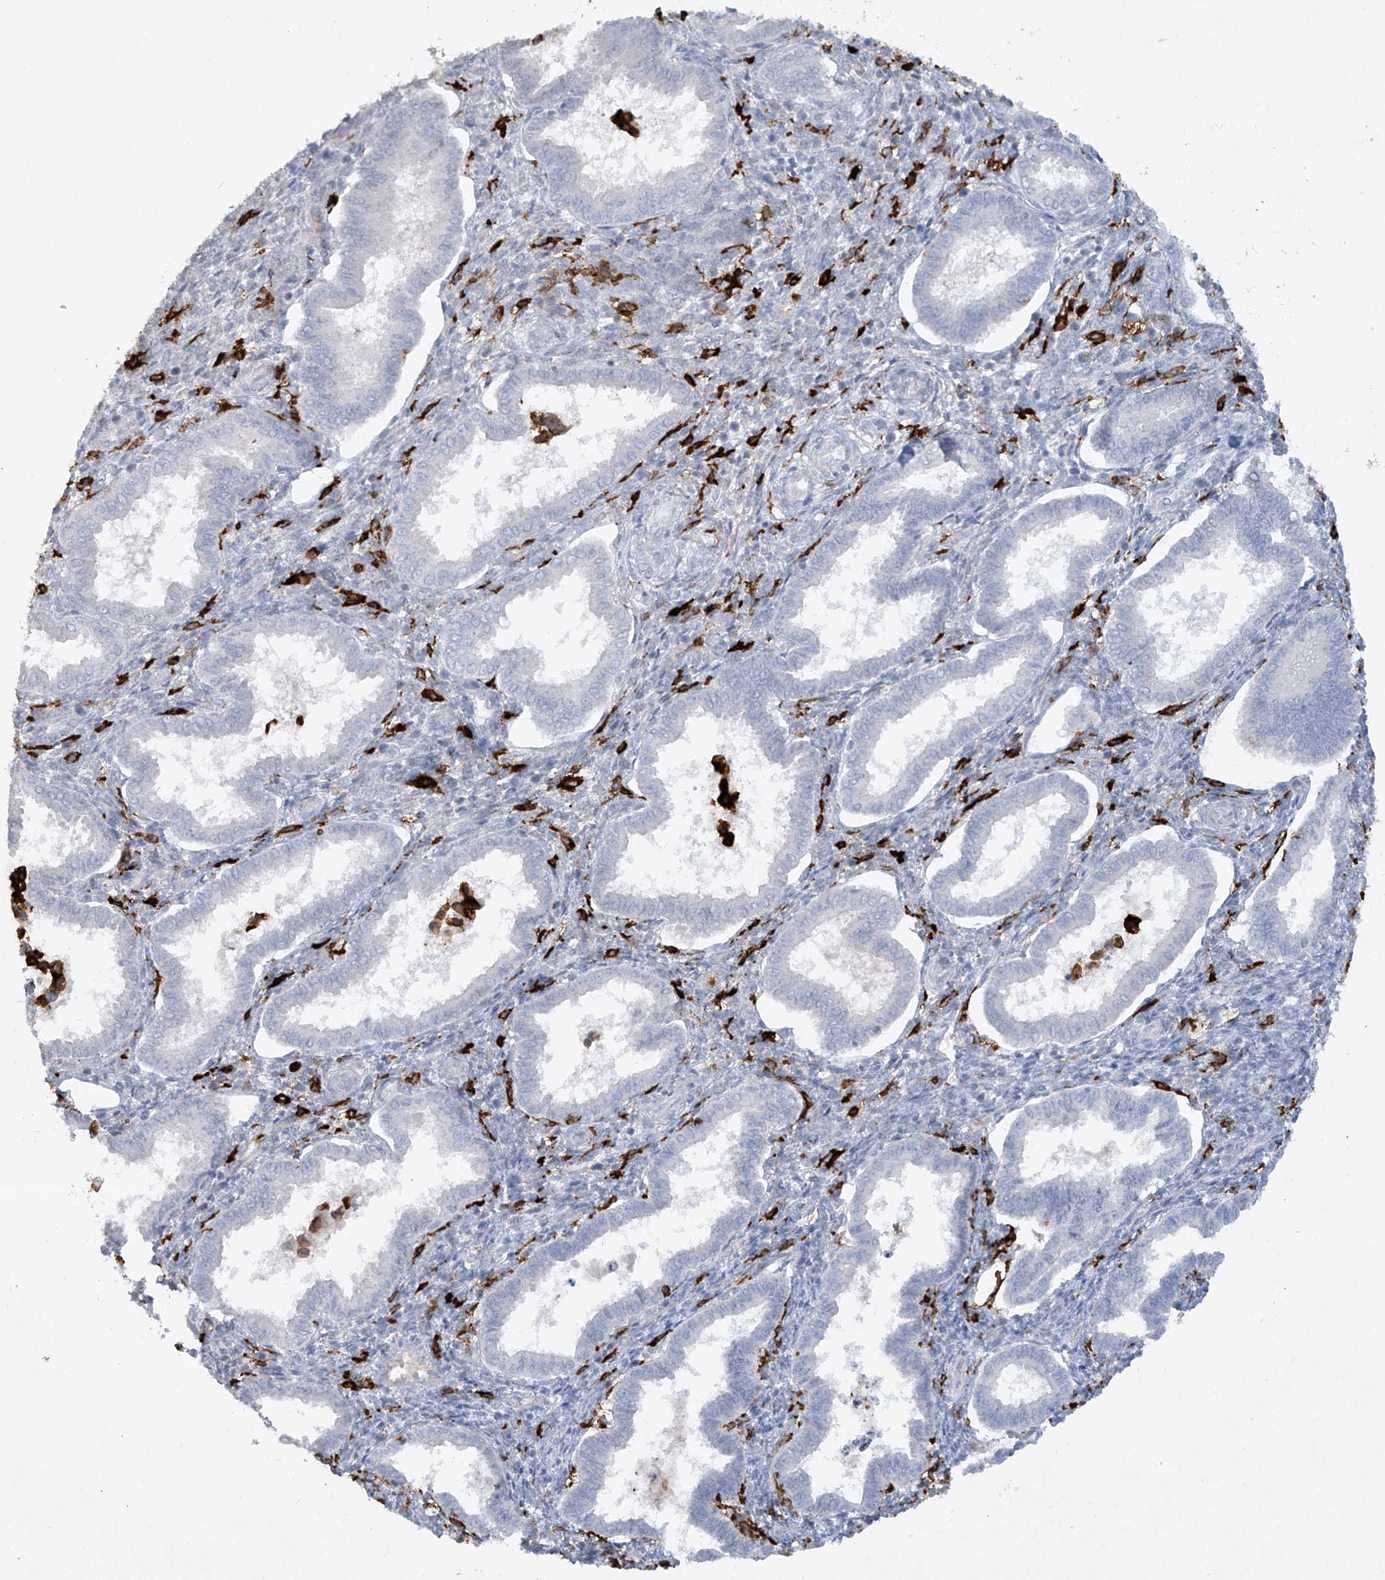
{"staining": {"intensity": "negative", "quantity": "none", "location": "none"}, "tissue": "endometrium", "cell_type": "Cells in endometrial stroma", "image_type": "normal", "snomed": [{"axis": "morphology", "description": "Normal tissue, NOS"}, {"axis": "topography", "description": "Endometrium"}], "caption": "The photomicrograph shows no significant positivity in cells in endometrial stroma of endometrium.", "gene": "FCGR3A", "patient": {"sex": "female", "age": 24}}